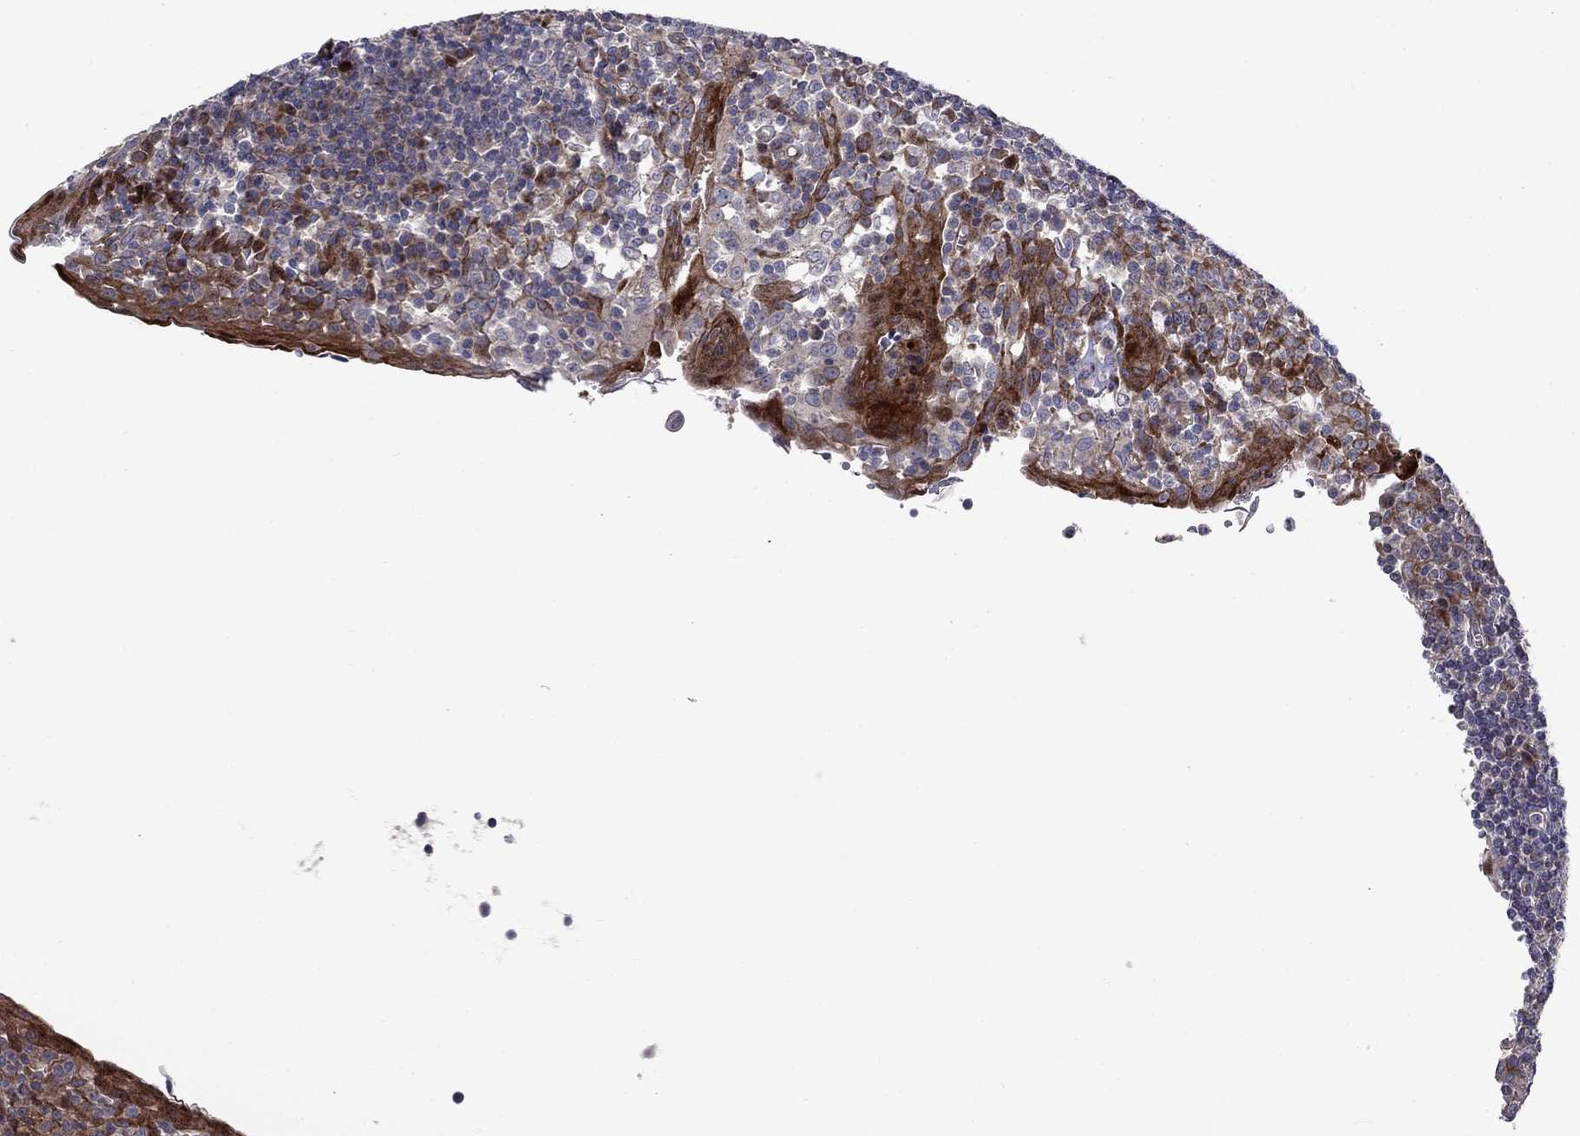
{"staining": {"intensity": "negative", "quantity": "none", "location": "none"}, "tissue": "tonsil", "cell_type": "Germinal center cells", "image_type": "normal", "snomed": [{"axis": "morphology", "description": "Normal tissue, NOS"}, {"axis": "topography", "description": "Tonsil"}], "caption": "A high-resolution histopathology image shows immunohistochemistry staining of normal tonsil, which shows no significant positivity in germinal center cells. (DAB immunohistochemistry (IHC) with hematoxylin counter stain).", "gene": "MIOS", "patient": {"sex": "female", "age": 13}}